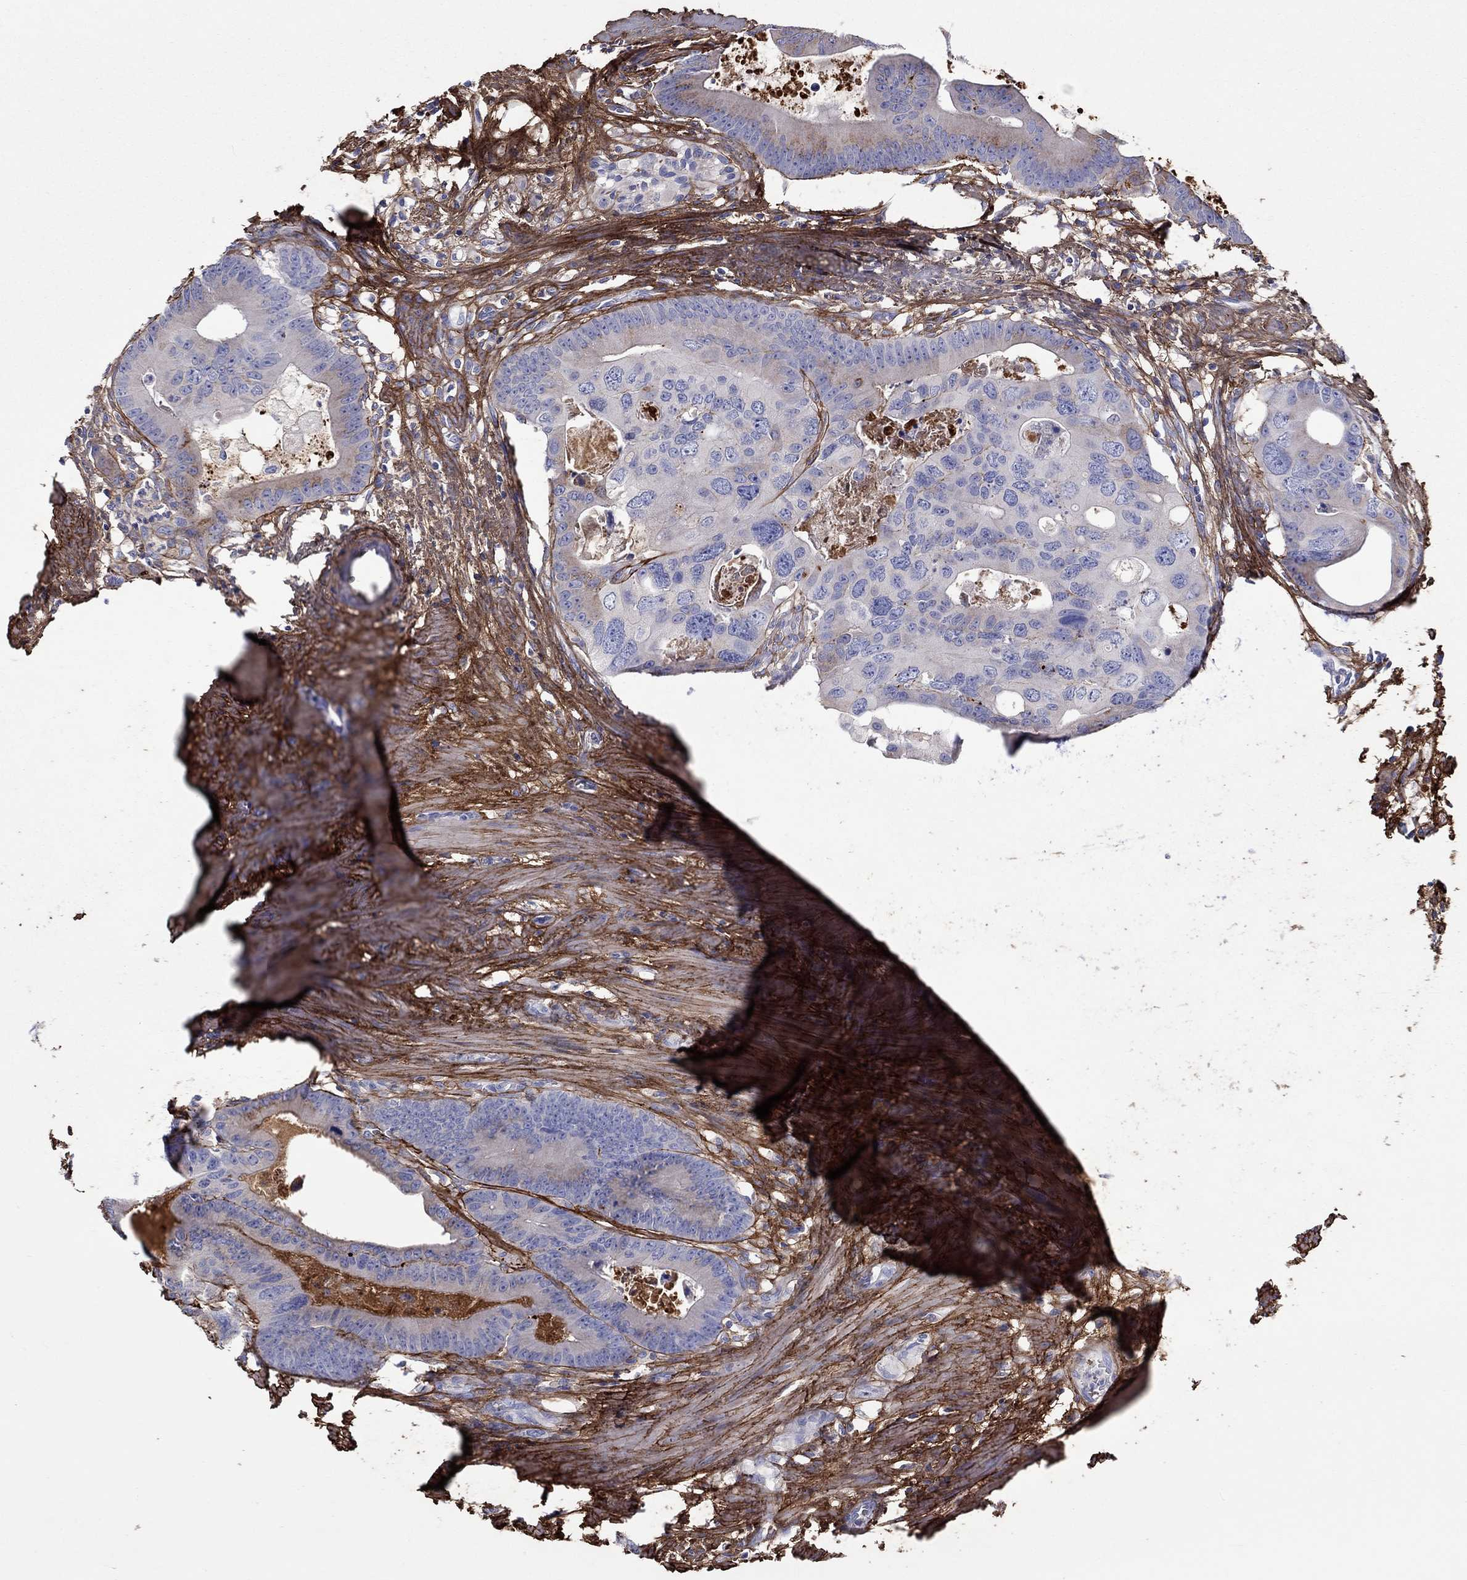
{"staining": {"intensity": "negative", "quantity": "none", "location": "none"}, "tissue": "colorectal cancer", "cell_type": "Tumor cells", "image_type": "cancer", "snomed": [{"axis": "morphology", "description": "Adenocarcinoma, NOS"}, {"axis": "topography", "description": "Rectum"}], "caption": "This is a photomicrograph of immunohistochemistry (IHC) staining of colorectal adenocarcinoma, which shows no positivity in tumor cells.", "gene": "TGFBI", "patient": {"sex": "male", "age": 64}}